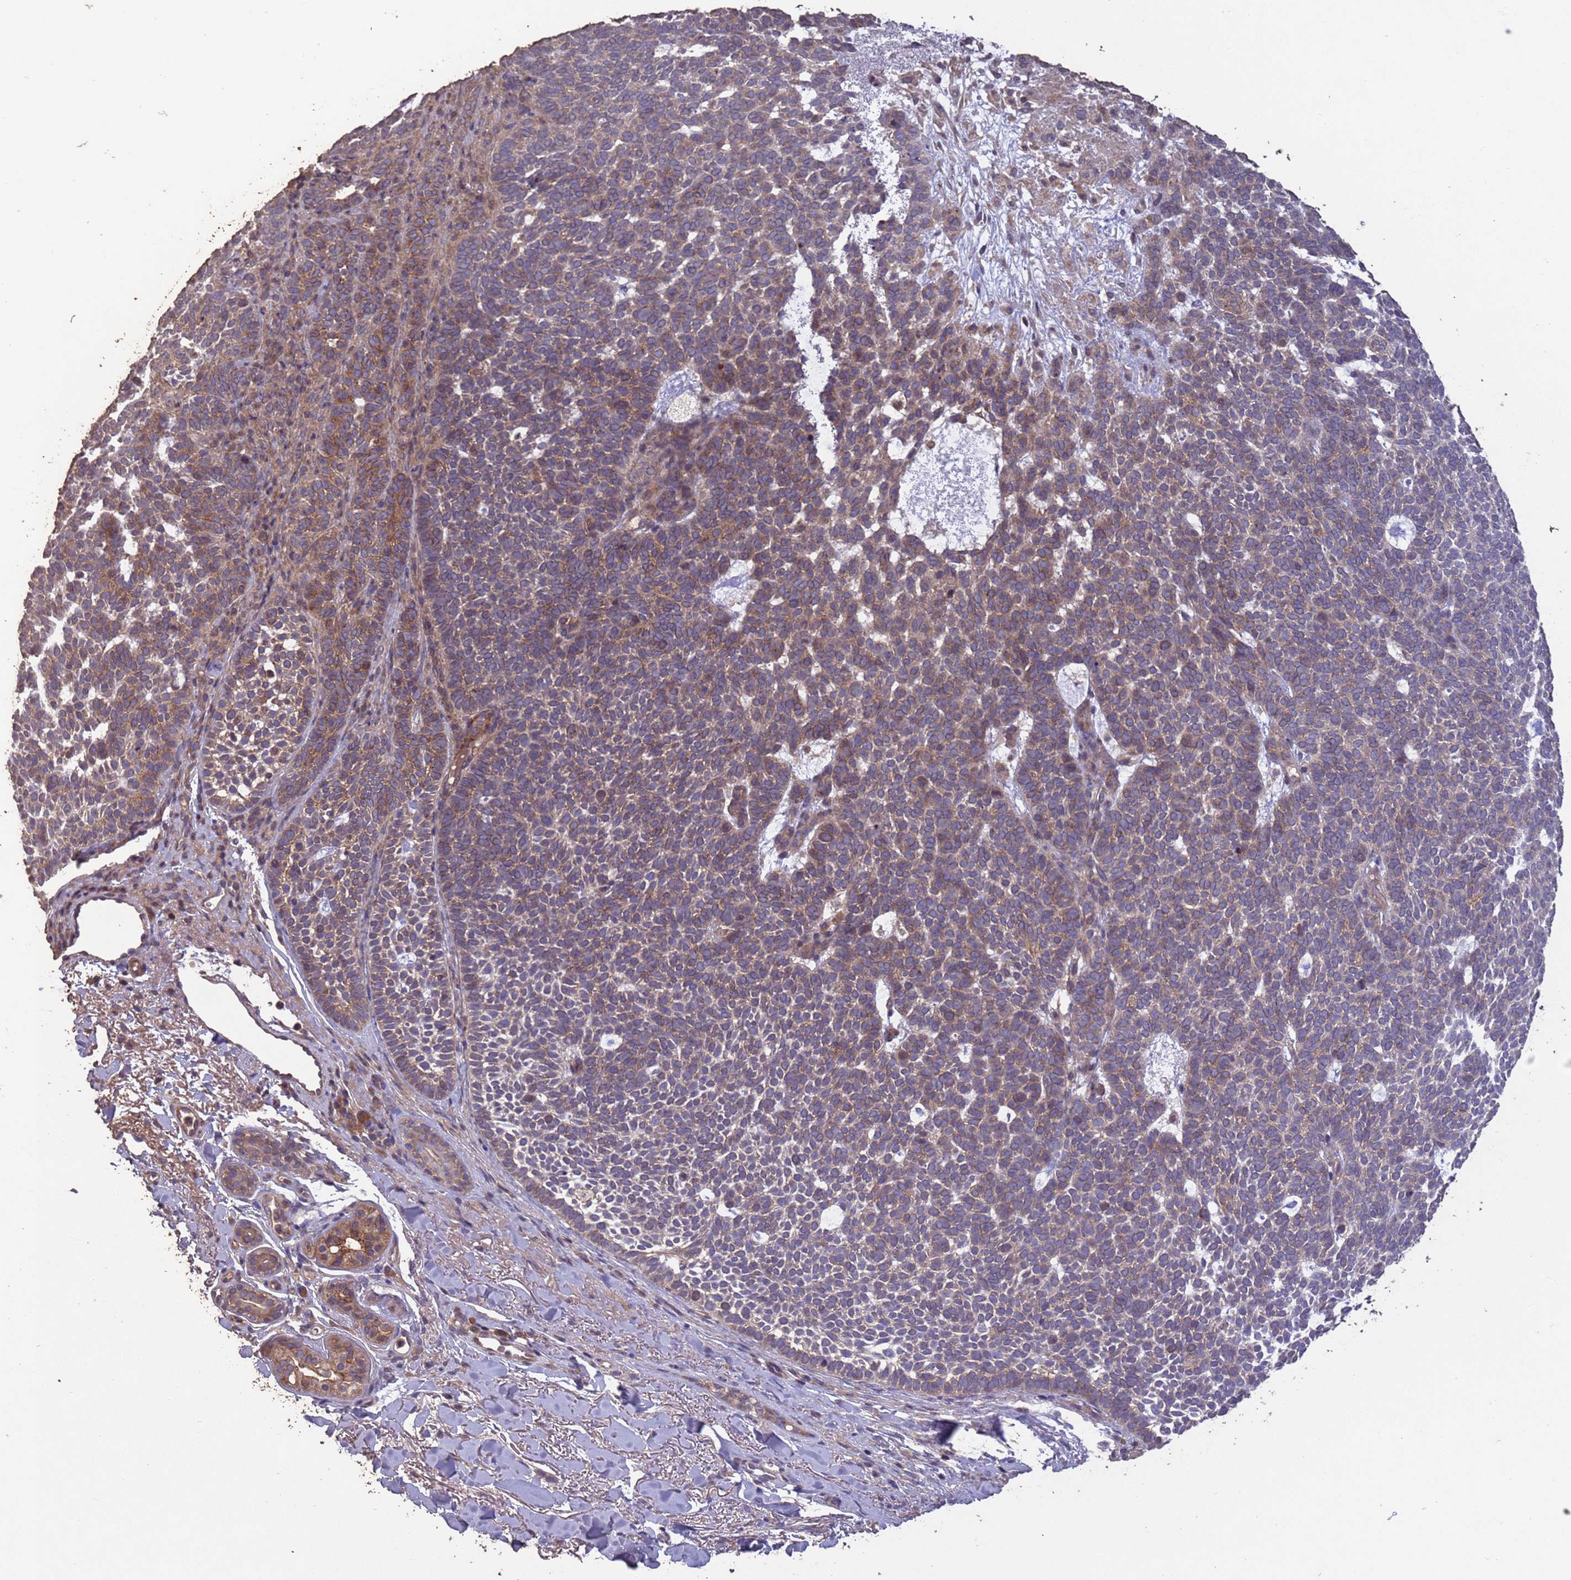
{"staining": {"intensity": "moderate", "quantity": ">75%", "location": "cytoplasmic/membranous"}, "tissue": "skin cancer", "cell_type": "Tumor cells", "image_type": "cancer", "snomed": [{"axis": "morphology", "description": "Basal cell carcinoma"}, {"axis": "topography", "description": "Skin"}], "caption": "DAB immunohistochemical staining of human skin cancer demonstrates moderate cytoplasmic/membranous protein expression in about >75% of tumor cells.", "gene": "SLC9B2", "patient": {"sex": "female", "age": 77}}